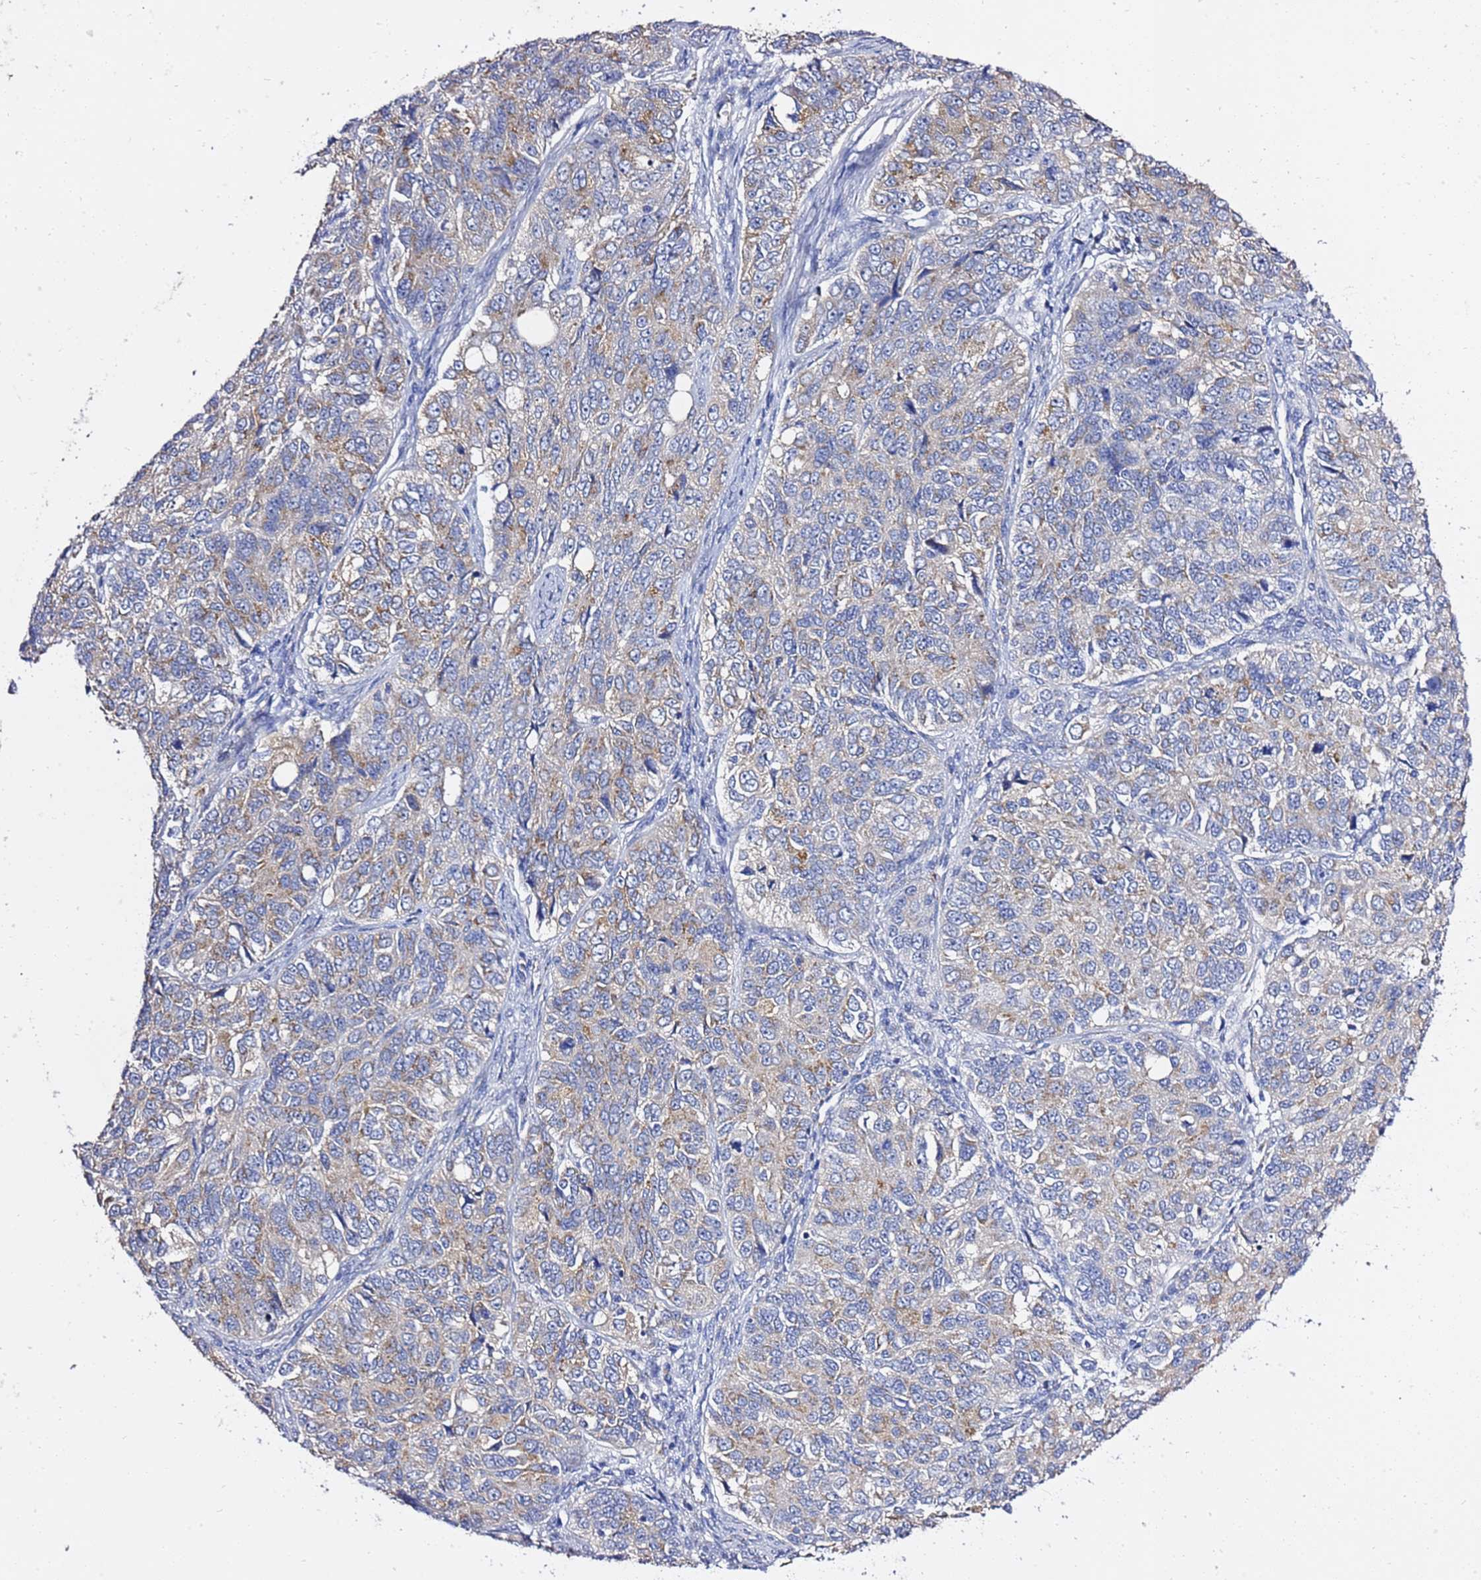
{"staining": {"intensity": "moderate", "quantity": "<25%", "location": "cytoplasmic/membranous"}, "tissue": "ovarian cancer", "cell_type": "Tumor cells", "image_type": "cancer", "snomed": [{"axis": "morphology", "description": "Carcinoma, endometroid"}, {"axis": "topography", "description": "Ovary"}], "caption": "Tumor cells show low levels of moderate cytoplasmic/membranous expression in approximately <25% of cells in ovarian cancer (endometroid carcinoma).", "gene": "ANAPC1", "patient": {"sex": "female", "age": 51}}